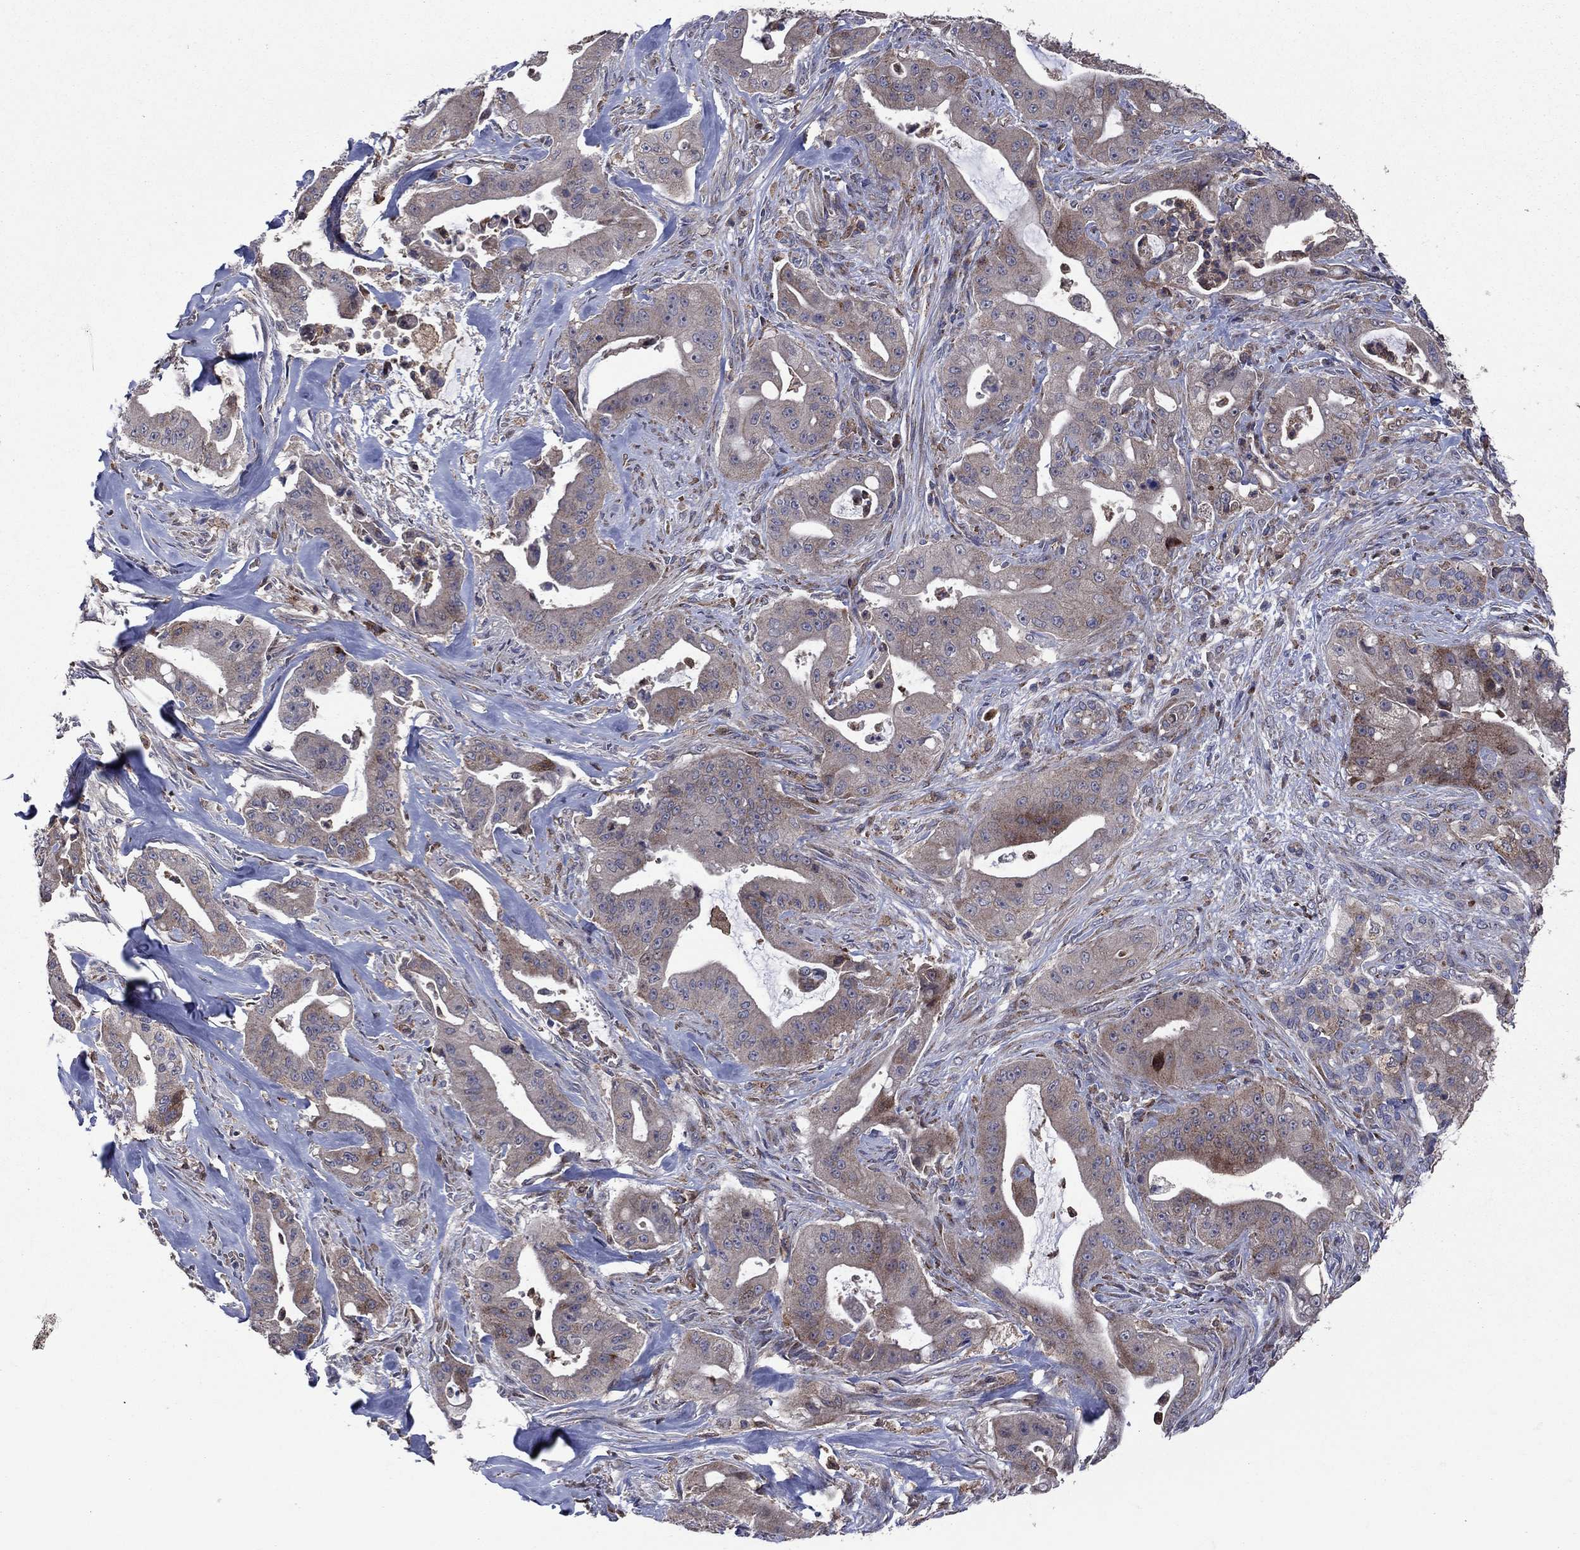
{"staining": {"intensity": "weak", "quantity": "25%-75%", "location": "cytoplasmic/membranous"}, "tissue": "pancreatic cancer", "cell_type": "Tumor cells", "image_type": "cancer", "snomed": [{"axis": "morphology", "description": "Normal tissue, NOS"}, {"axis": "morphology", "description": "Inflammation, NOS"}, {"axis": "morphology", "description": "Adenocarcinoma, NOS"}, {"axis": "topography", "description": "Pancreas"}], "caption": "Human pancreatic cancer (adenocarcinoma) stained for a protein (brown) exhibits weak cytoplasmic/membranous positive expression in about 25%-75% of tumor cells.", "gene": "MEA1", "patient": {"sex": "male", "age": 57}}